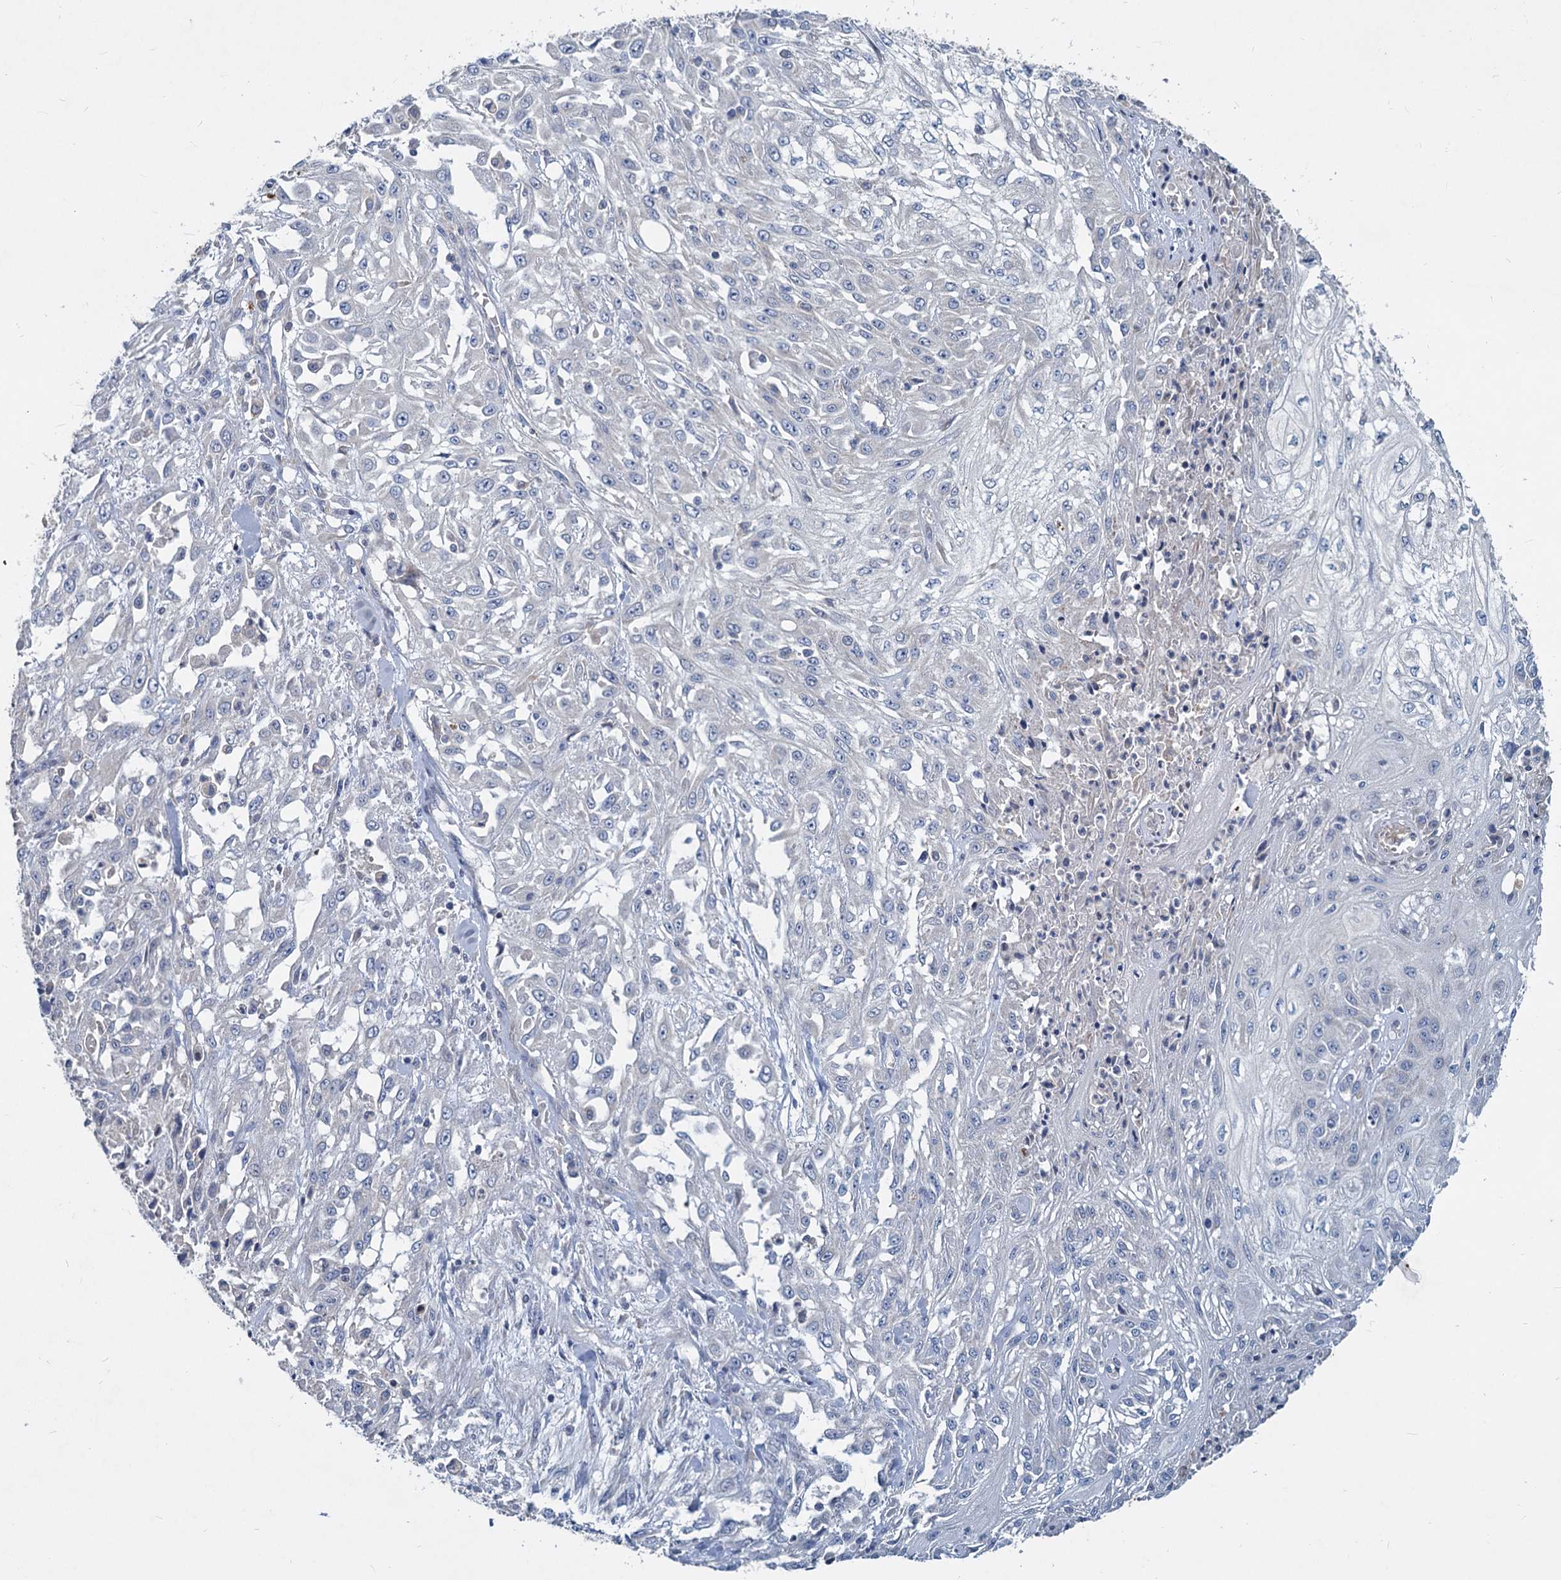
{"staining": {"intensity": "negative", "quantity": "none", "location": "none"}, "tissue": "skin cancer", "cell_type": "Tumor cells", "image_type": "cancer", "snomed": [{"axis": "morphology", "description": "Squamous cell carcinoma, NOS"}, {"axis": "morphology", "description": "Squamous cell carcinoma, metastatic, NOS"}, {"axis": "topography", "description": "Skin"}, {"axis": "topography", "description": "Lymph node"}], "caption": "Tumor cells show no significant protein expression in skin cancer (squamous cell carcinoma).", "gene": "SLC2A7", "patient": {"sex": "male", "age": 75}}